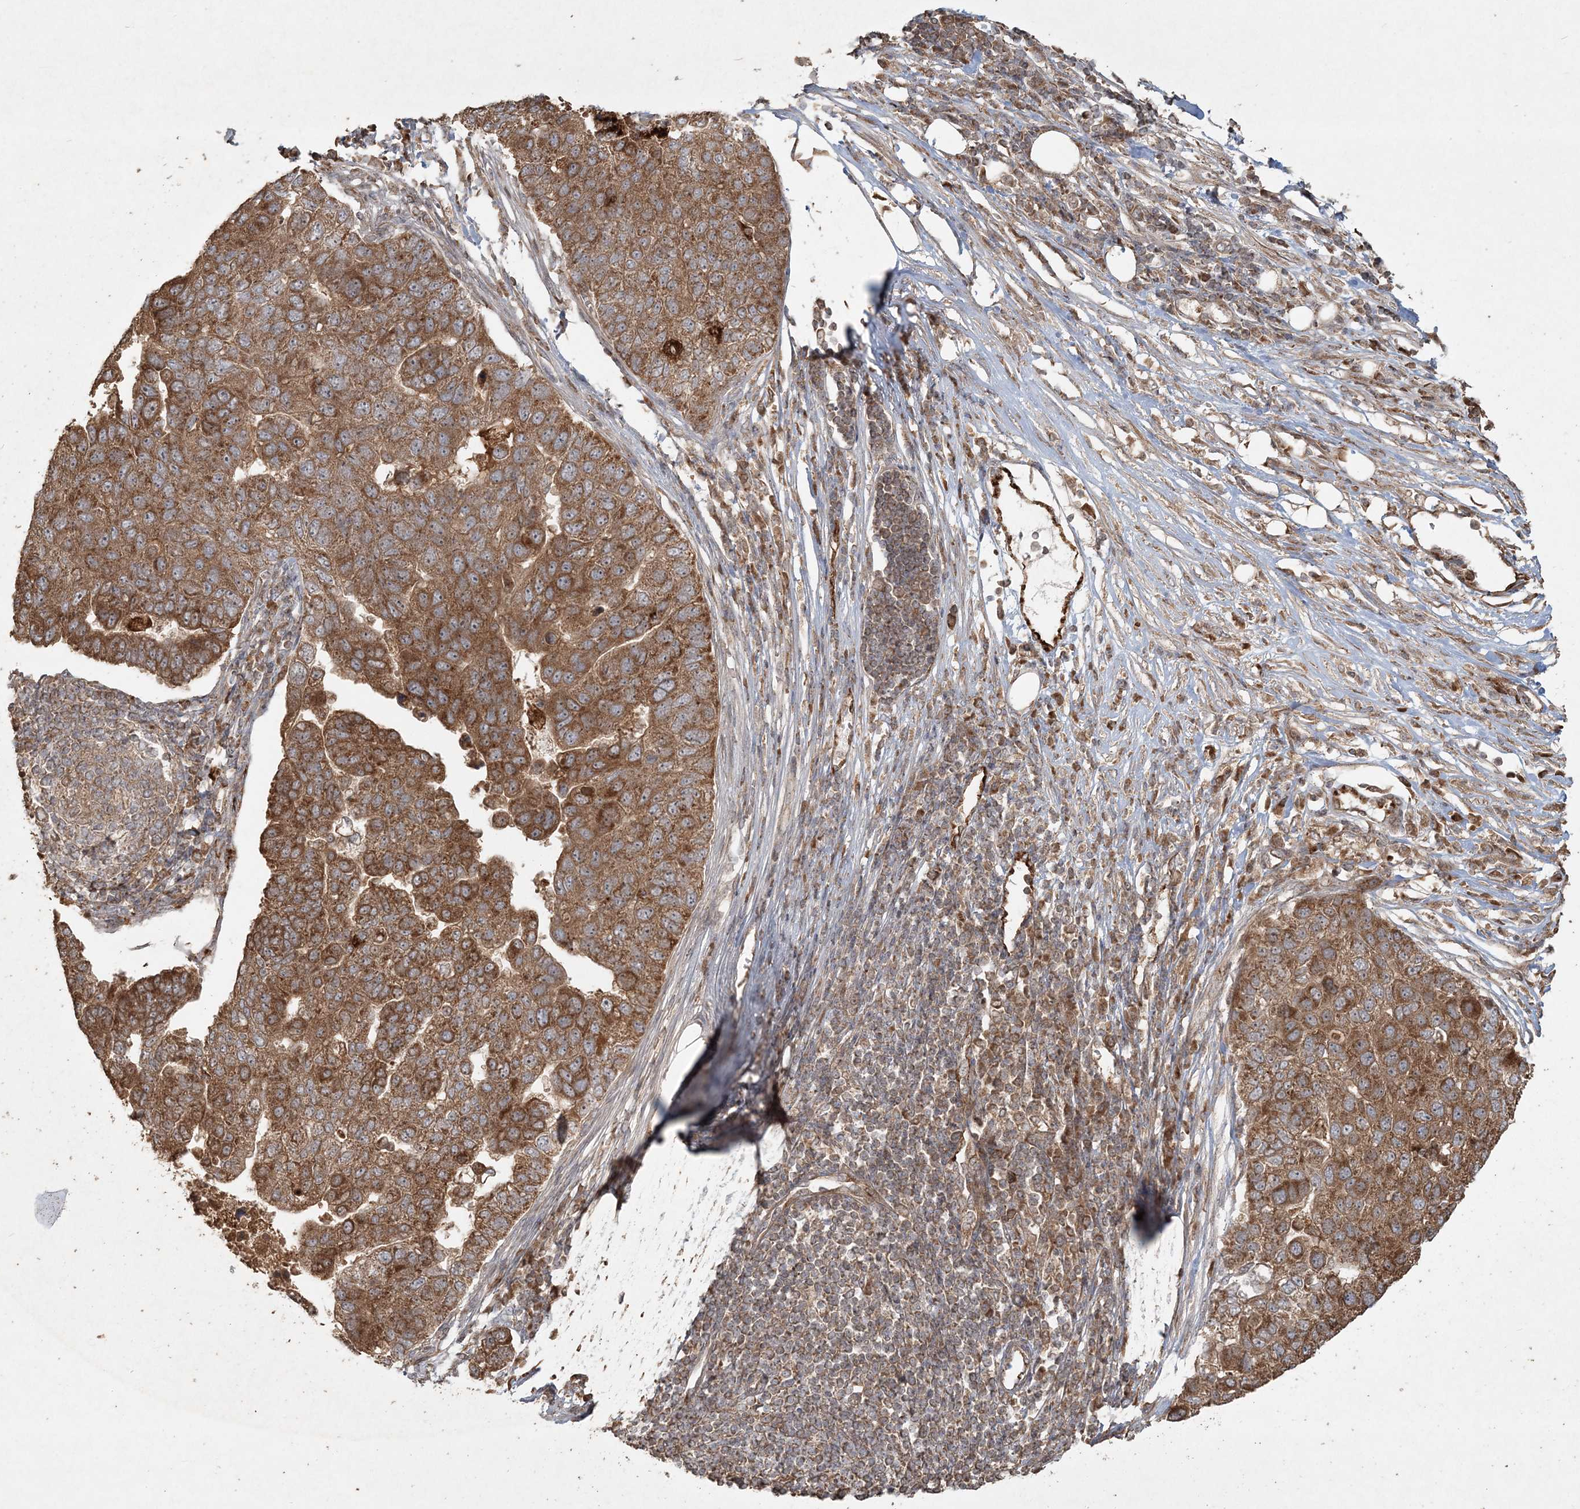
{"staining": {"intensity": "moderate", "quantity": ">75%", "location": "cytoplasmic/membranous"}, "tissue": "pancreatic cancer", "cell_type": "Tumor cells", "image_type": "cancer", "snomed": [{"axis": "morphology", "description": "Adenocarcinoma, NOS"}, {"axis": "topography", "description": "Pancreas"}], "caption": "The immunohistochemical stain shows moderate cytoplasmic/membranous positivity in tumor cells of adenocarcinoma (pancreatic) tissue. (DAB (3,3'-diaminobenzidine) IHC, brown staining for protein, blue staining for nuclei).", "gene": "ANAPC16", "patient": {"sex": "female", "age": 61}}